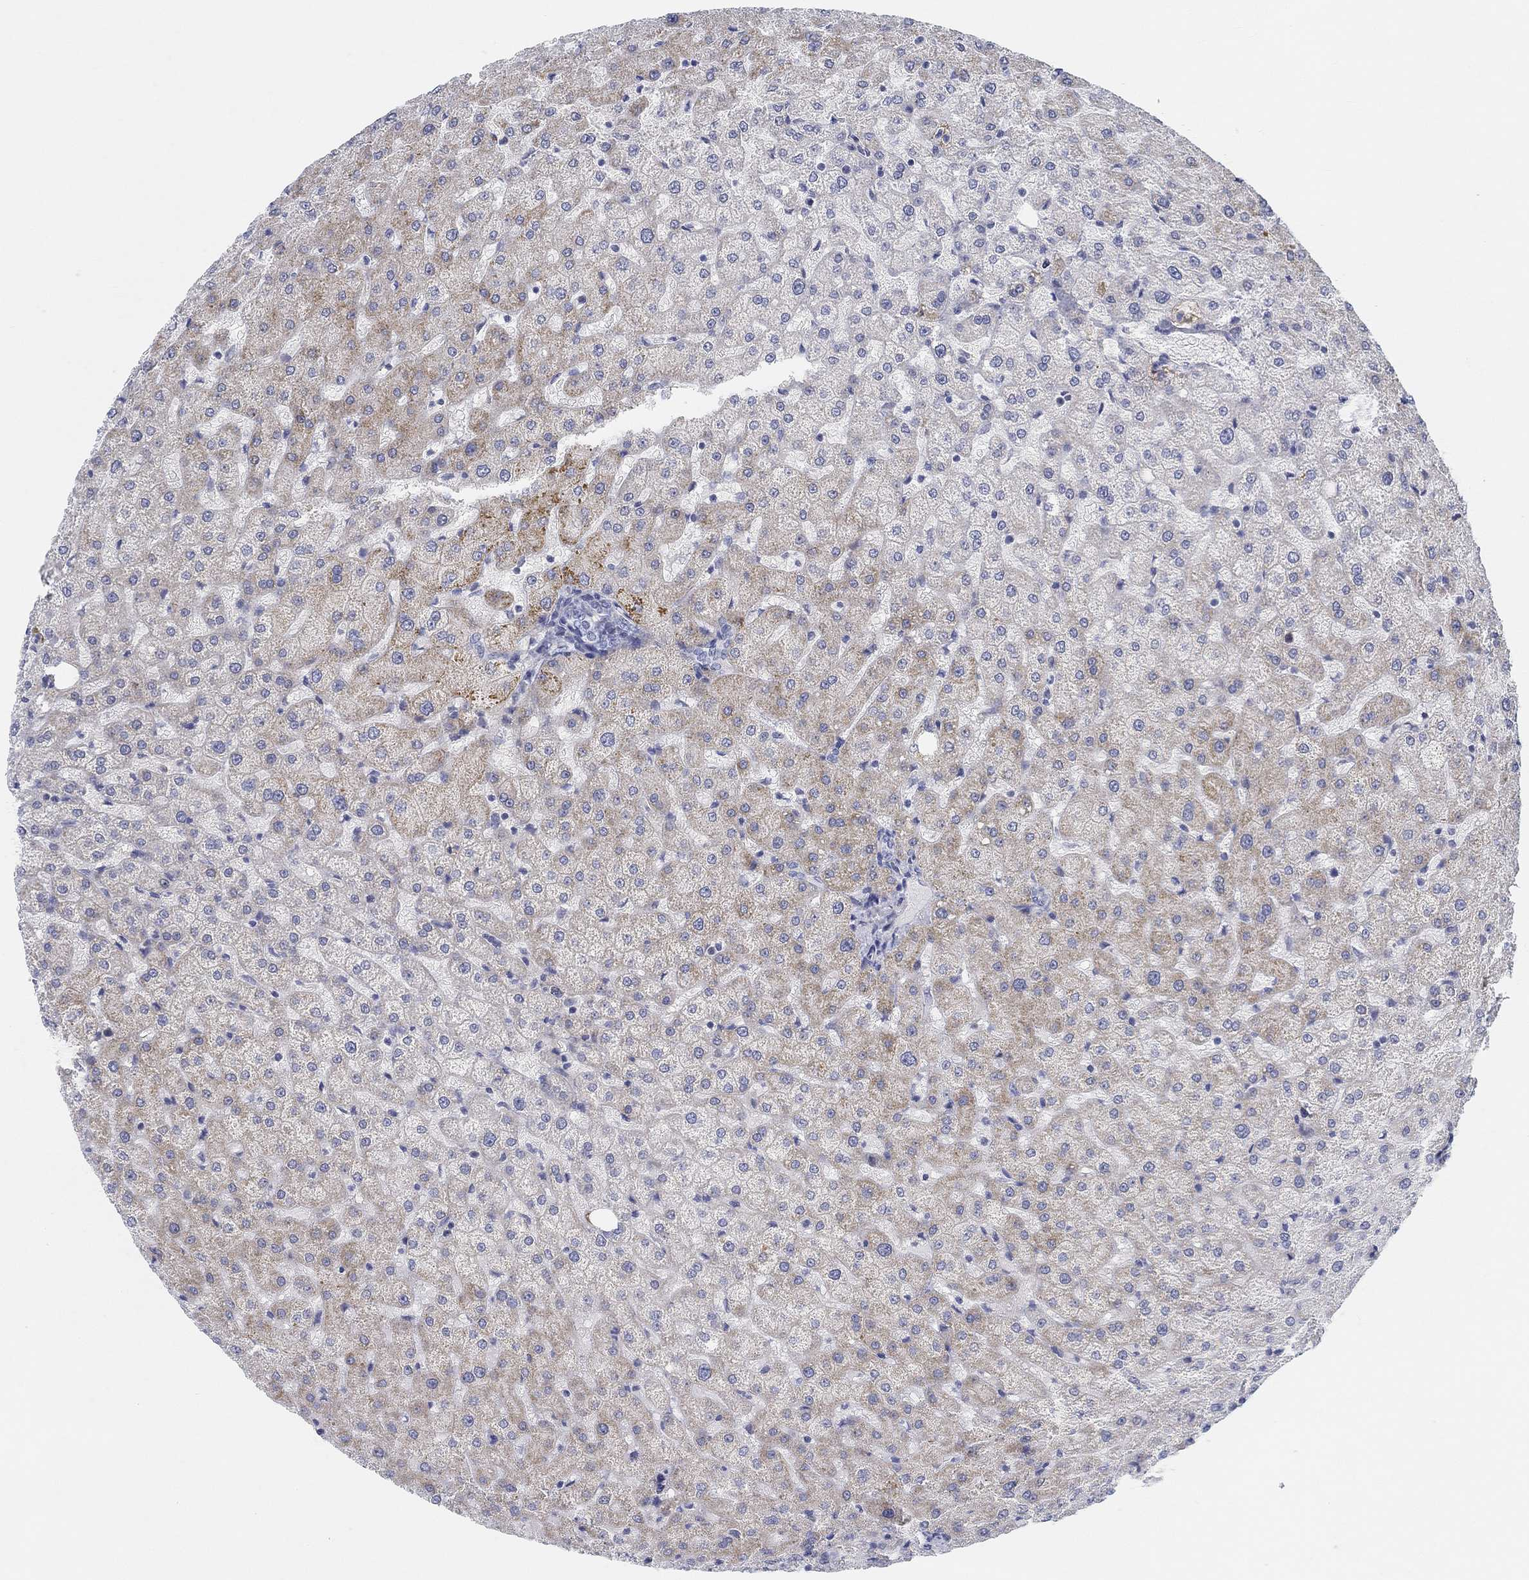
{"staining": {"intensity": "negative", "quantity": "none", "location": "none"}, "tissue": "liver", "cell_type": "Cholangiocytes", "image_type": "normal", "snomed": [{"axis": "morphology", "description": "Normal tissue, NOS"}, {"axis": "topography", "description": "Liver"}], "caption": "IHC photomicrograph of benign liver stained for a protein (brown), which reveals no staining in cholangiocytes.", "gene": "SNTG2", "patient": {"sex": "female", "age": 50}}